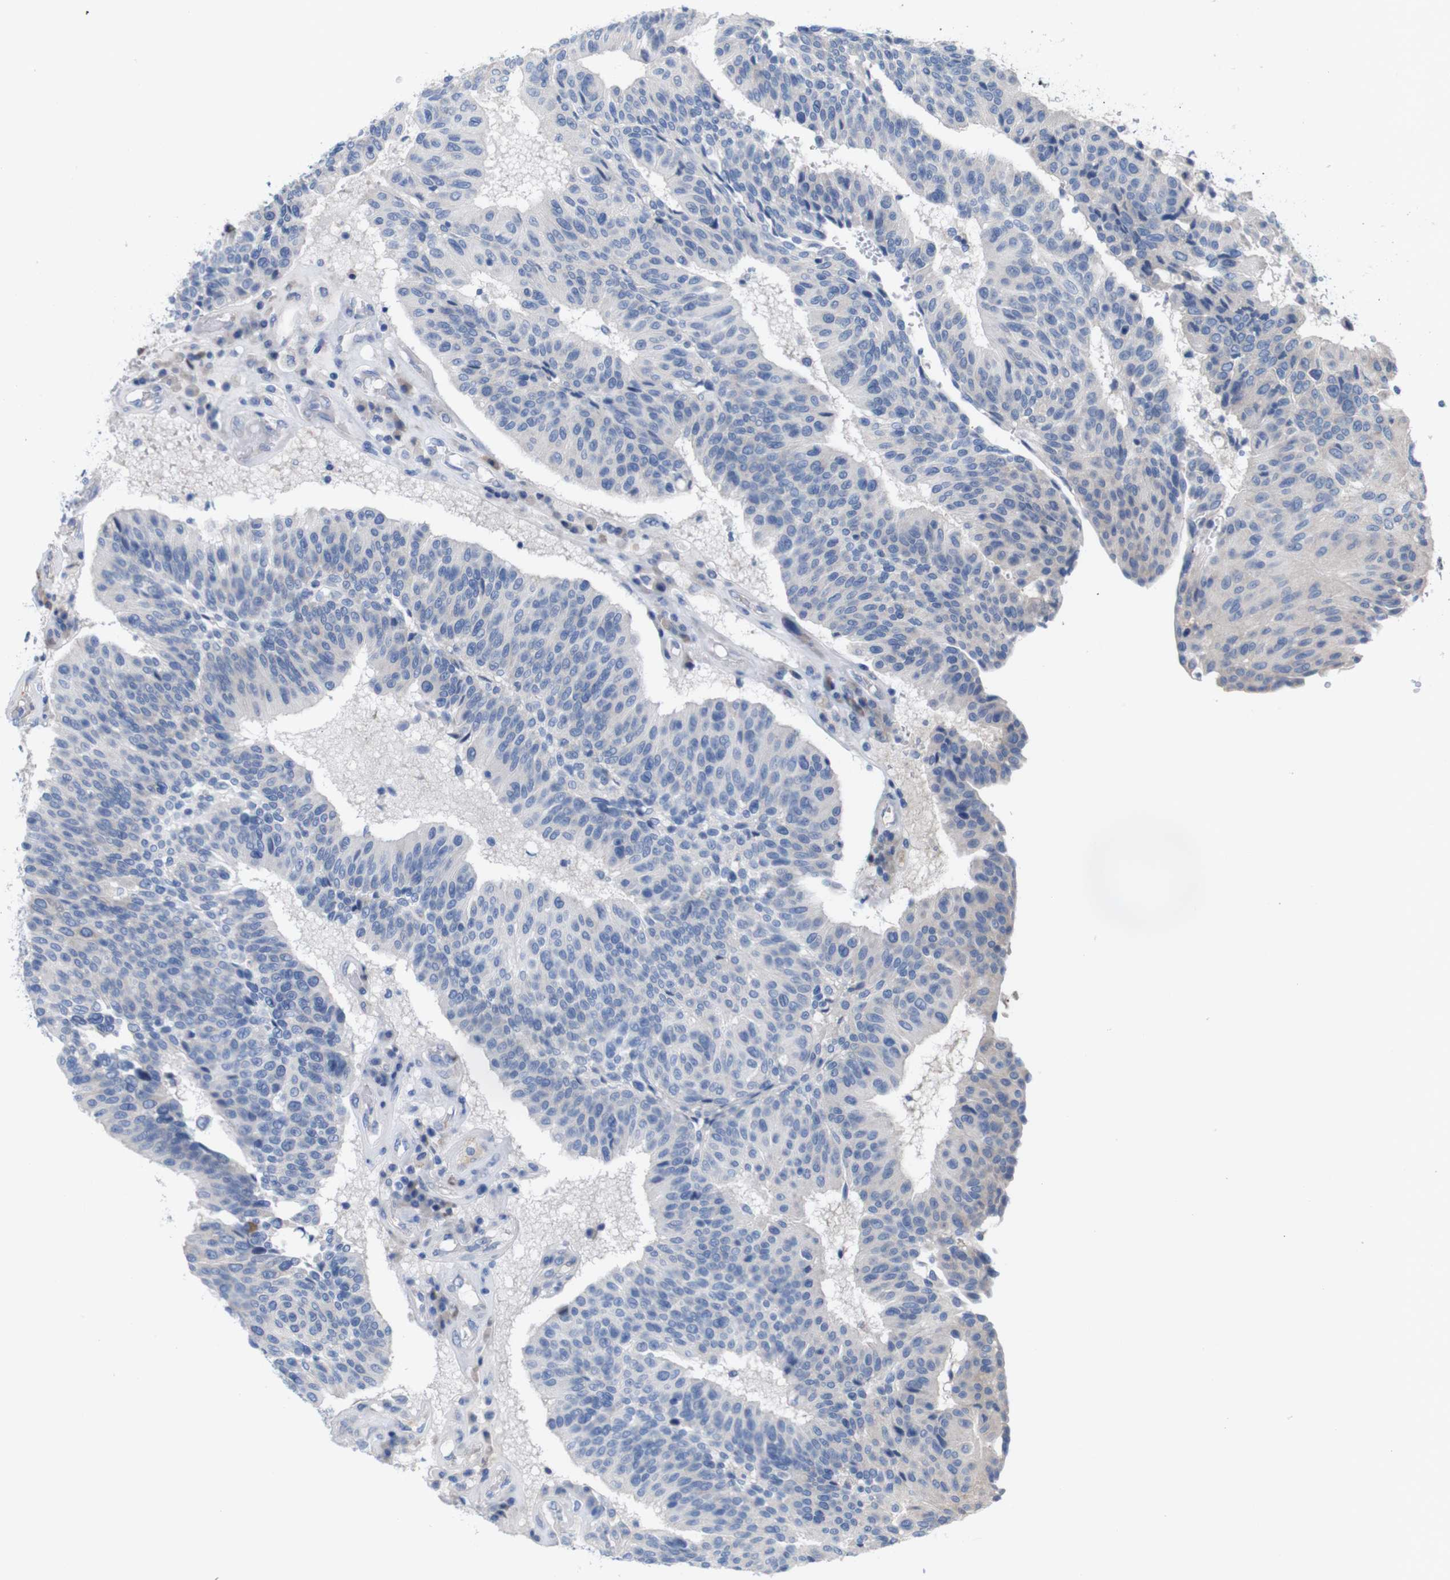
{"staining": {"intensity": "negative", "quantity": "none", "location": "none"}, "tissue": "urothelial cancer", "cell_type": "Tumor cells", "image_type": "cancer", "snomed": [{"axis": "morphology", "description": "Urothelial carcinoma, High grade"}, {"axis": "topography", "description": "Urinary bladder"}], "caption": "Tumor cells are negative for protein expression in human urothelial cancer.", "gene": "MYEOV", "patient": {"sex": "male", "age": 66}}